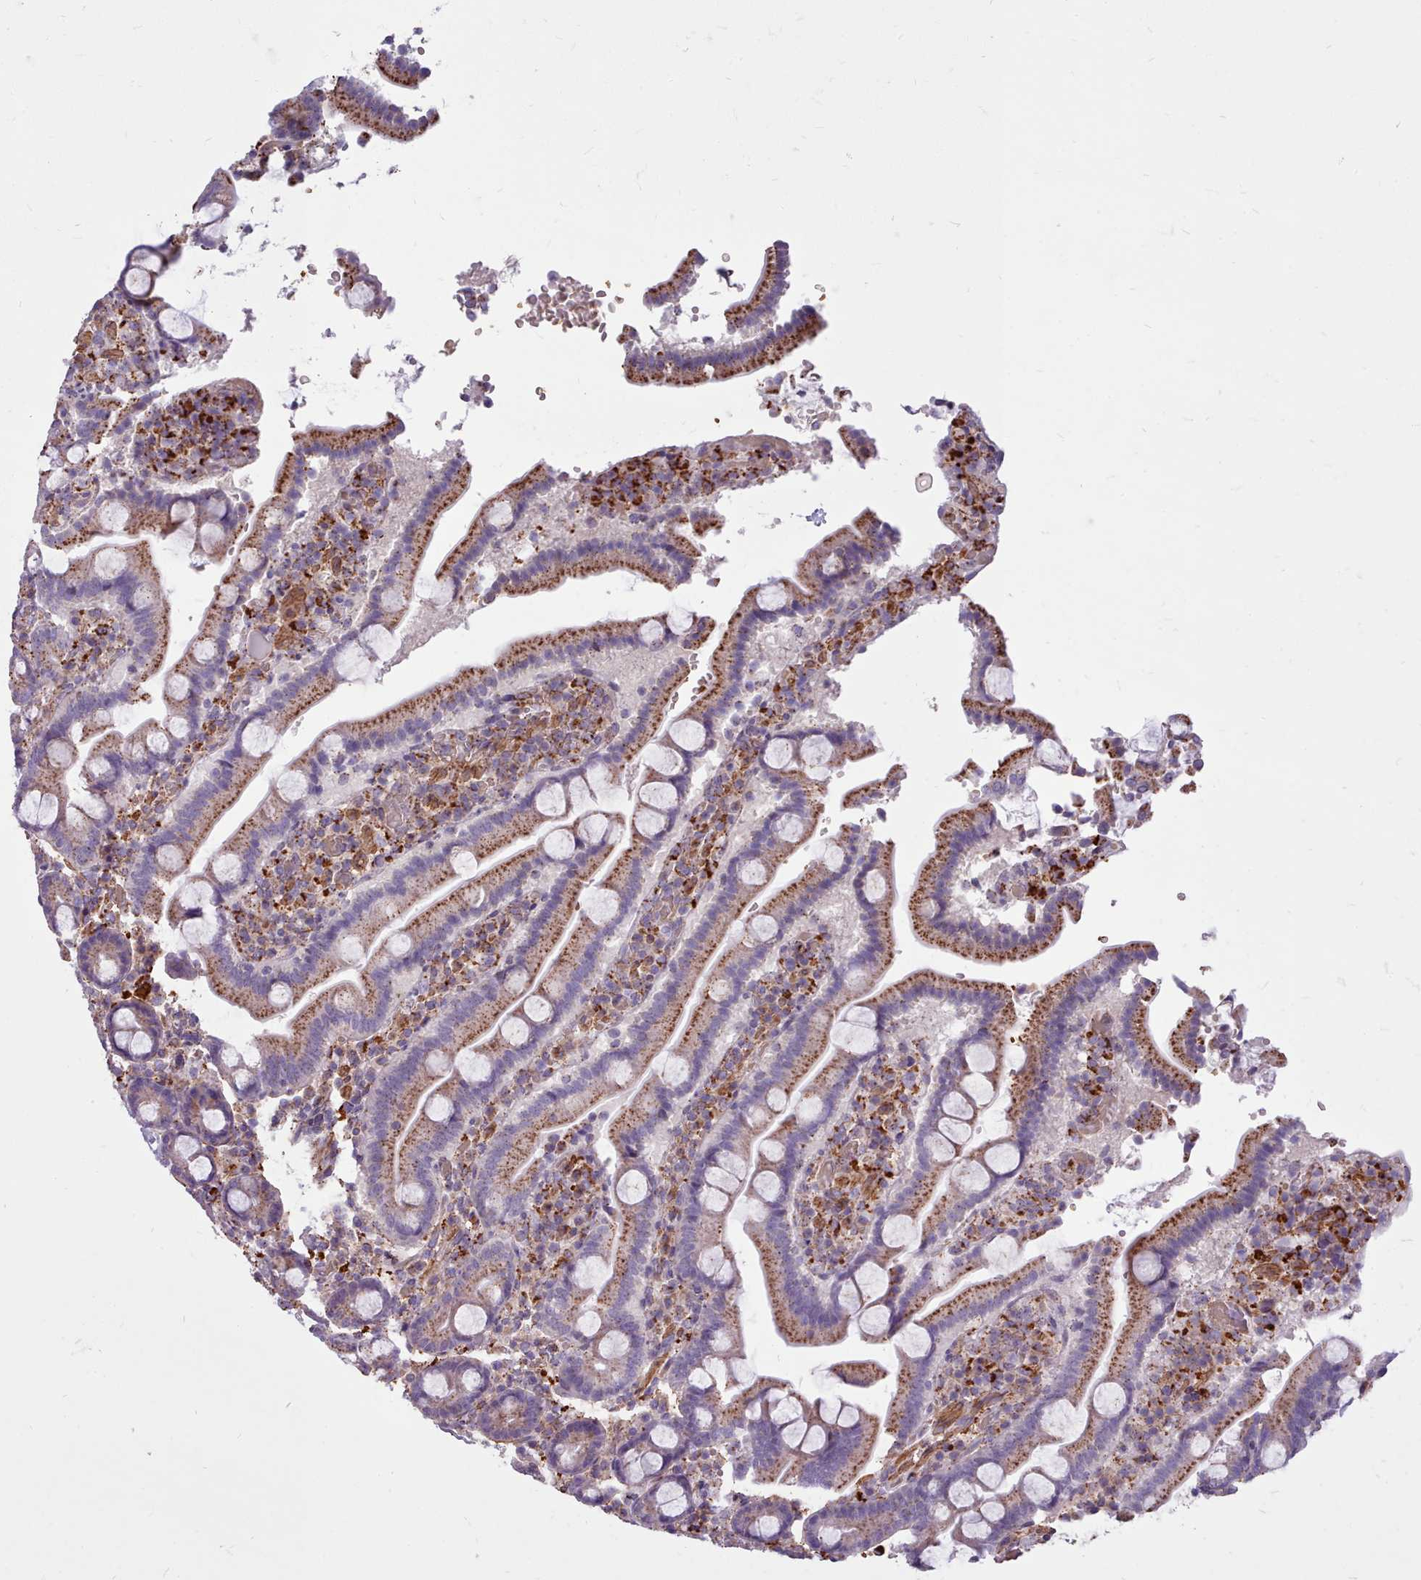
{"staining": {"intensity": "moderate", "quantity": ">75%", "location": "cytoplasmic/membranous"}, "tissue": "duodenum", "cell_type": "Glandular cells", "image_type": "normal", "snomed": [{"axis": "morphology", "description": "Normal tissue, NOS"}, {"axis": "topography", "description": "Duodenum"}], "caption": "This histopathology image reveals immunohistochemistry staining of unremarkable human duodenum, with medium moderate cytoplasmic/membranous staining in approximately >75% of glandular cells.", "gene": "PACSIN3", "patient": {"sex": "male", "age": 55}}